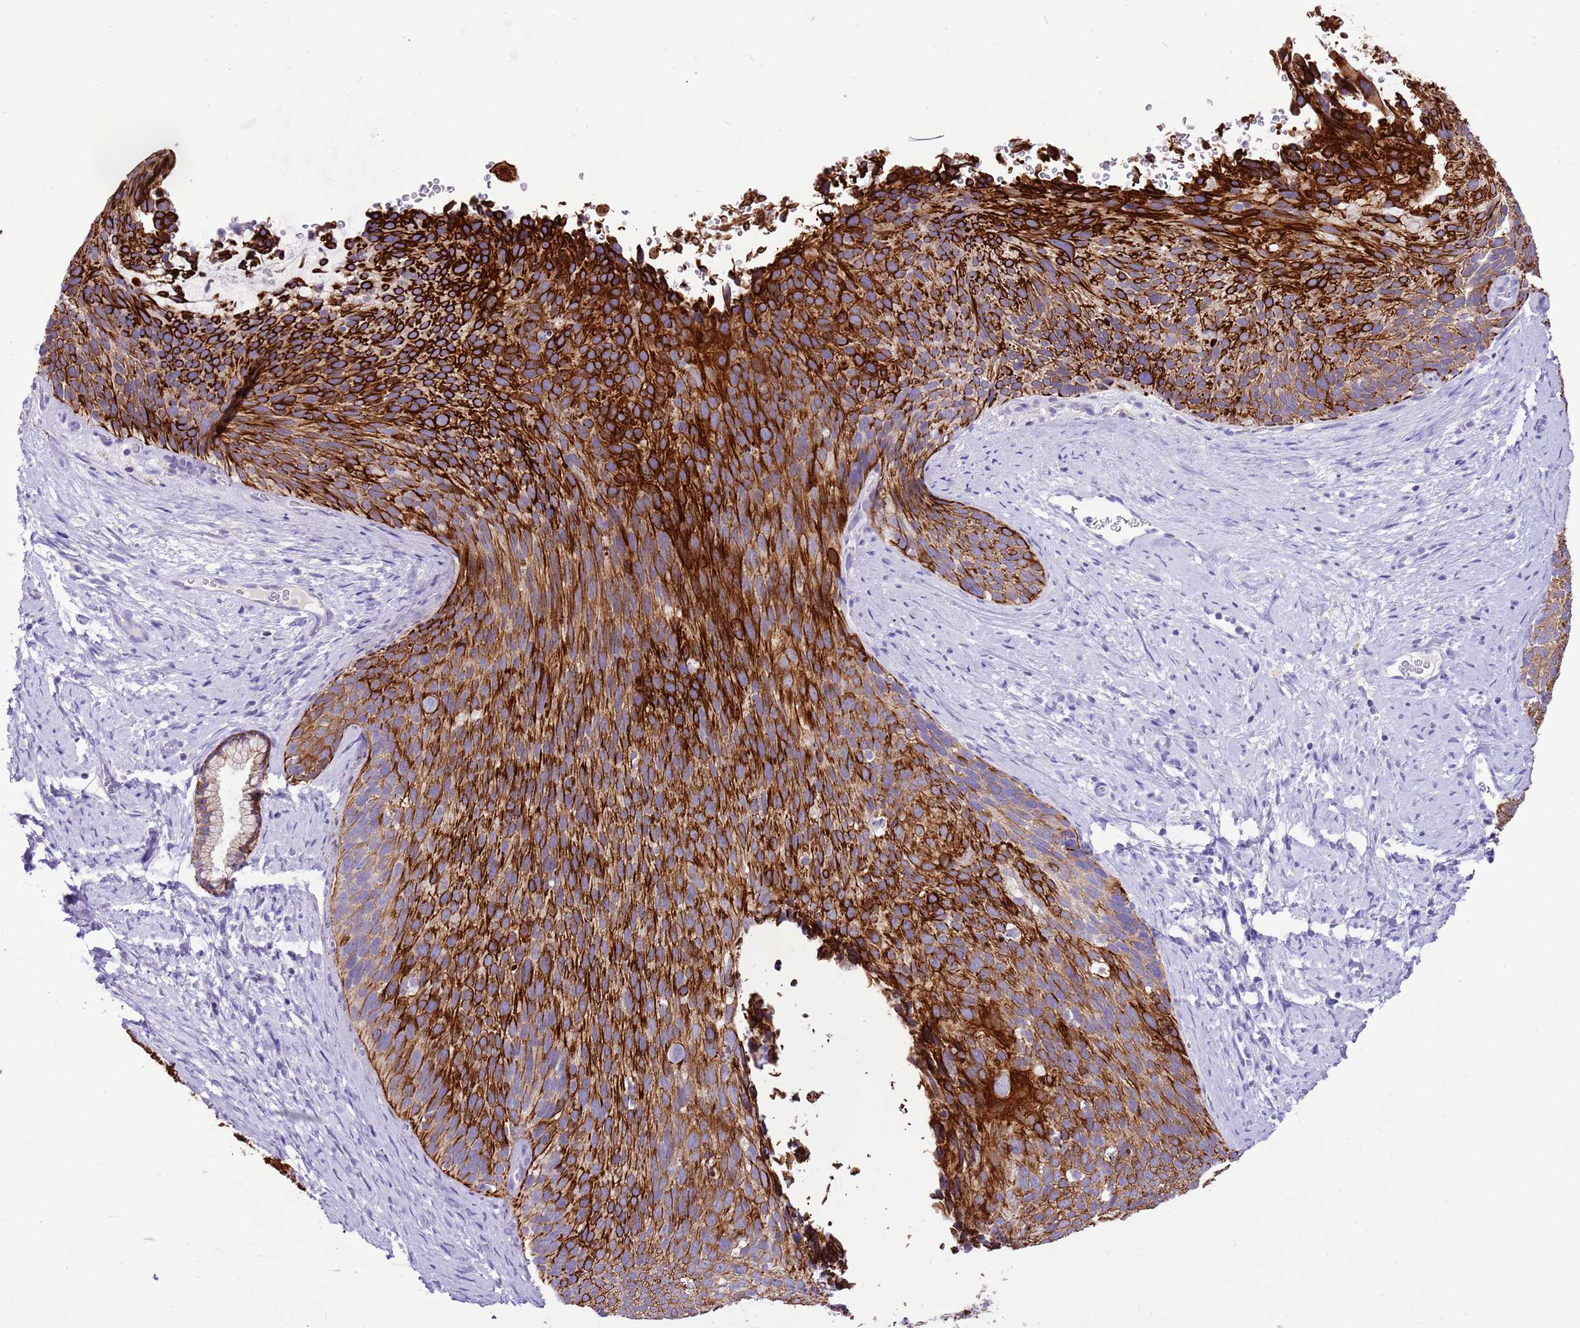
{"staining": {"intensity": "strong", "quantity": ">75%", "location": "cytoplasmic/membranous"}, "tissue": "cervical cancer", "cell_type": "Tumor cells", "image_type": "cancer", "snomed": [{"axis": "morphology", "description": "Squamous cell carcinoma, NOS"}, {"axis": "topography", "description": "Cervix"}], "caption": "This histopathology image demonstrates IHC staining of cervical cancer, with high strong cytoplasmic/membranous positivity in approximately >75% of tumor cells.", "gene": "R3HDM4", "patient": {"sex": "female", "age": 80}}